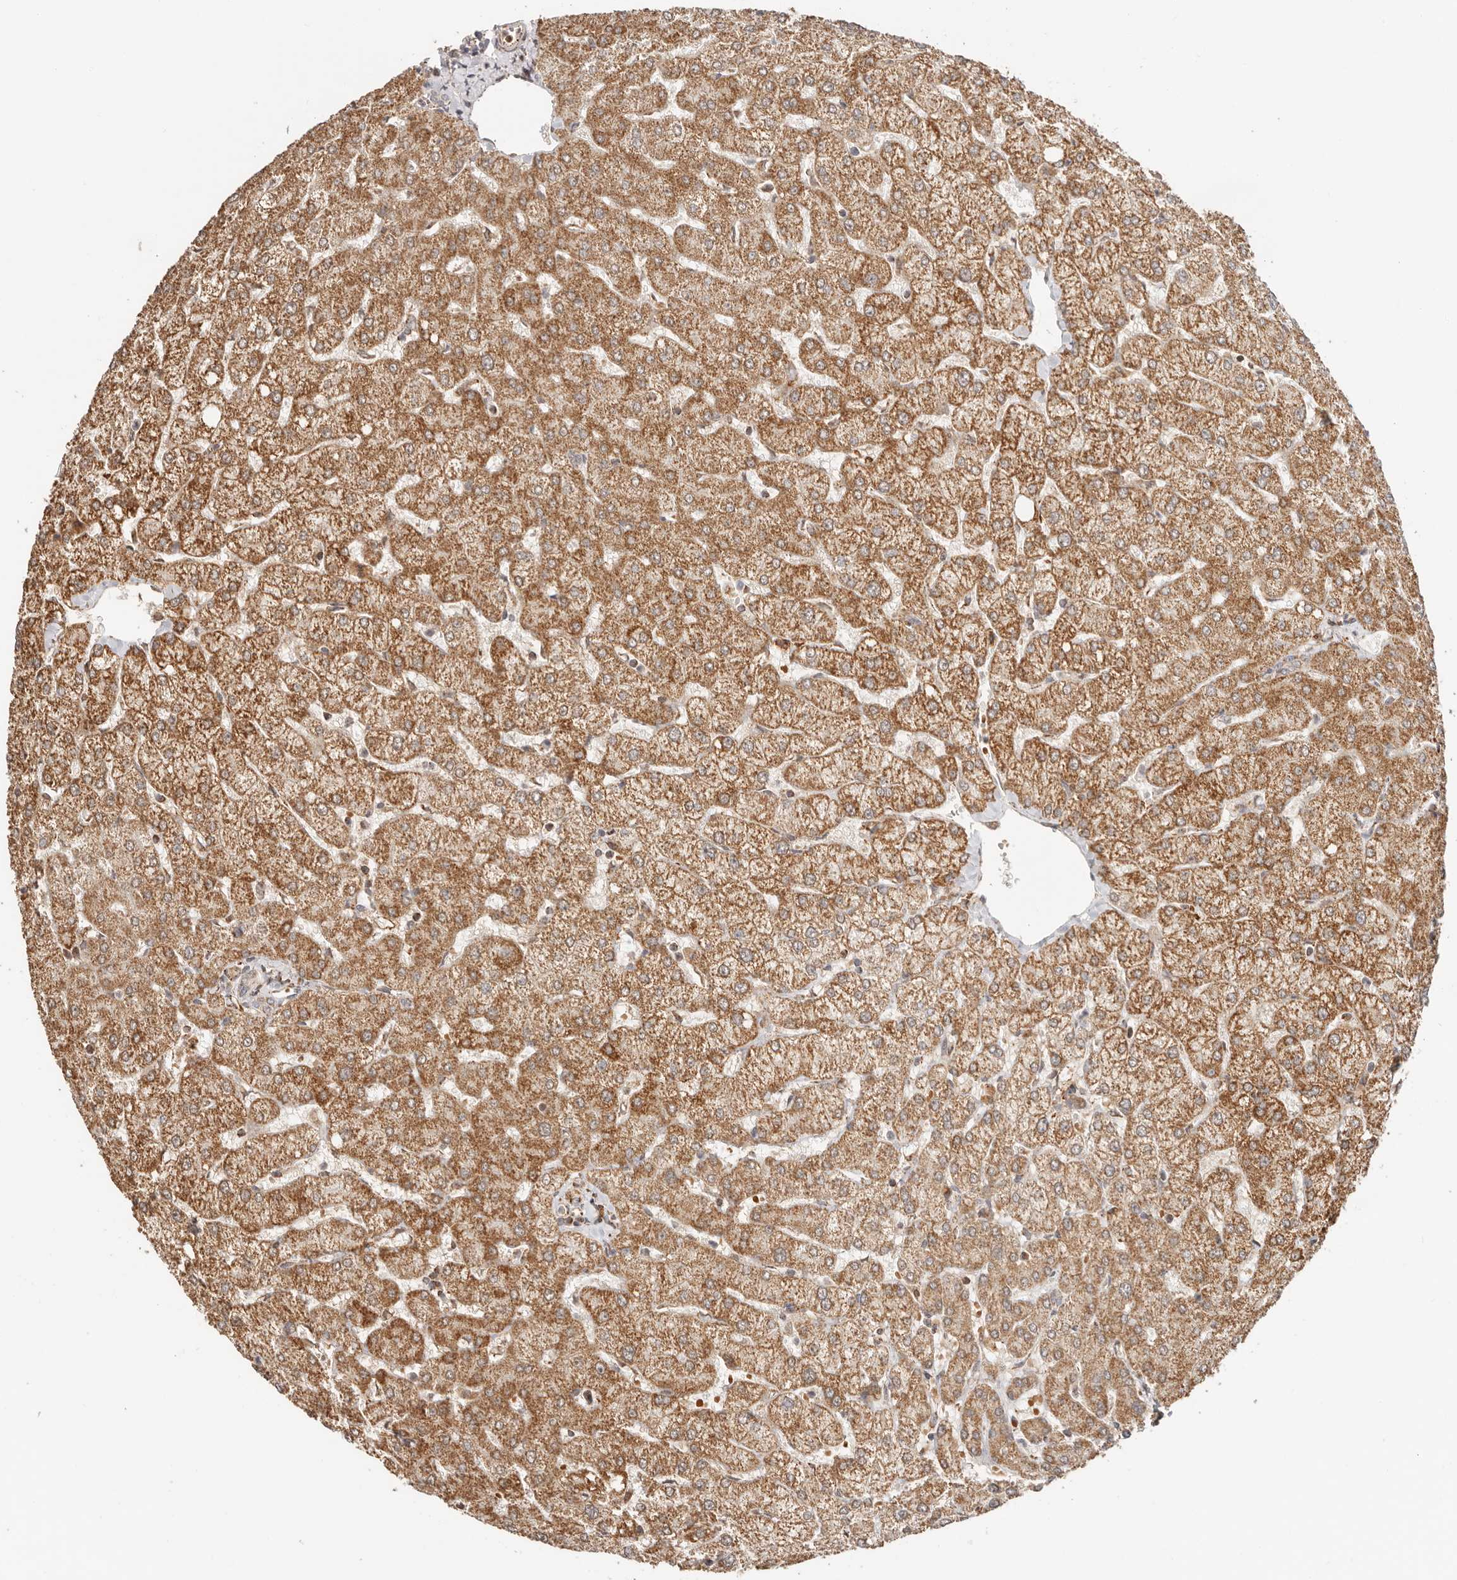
{"staining": {"intensity": "weak", "quantity": ">75%", "location": "cytoplasmic/membranous"}, "tissue": "liver", "cell_type": "Cholangiocytes", "image_type": "normal", "snomed": [{"axis": "morphology", "description": "Normal tissue, NOS"}, {"axis": "topography", "description": "Liver"}], "caption": "High-magnification brightfield microscopy of normal liver stained with DAB (3,3'-diaminobenzidine) (brown) and counterstained with hematoxylin (blue). cholangiocytes exhibit weak cytoplasmic/membranous staining is appreciated in about>75% of cells. The staining was performed using DAB (3,3'-diaminobenzidine) to visualize the protein expression in brown, while the nuclei were stained in blue with hematoxylin (Magnification: 20x).", "gene": "NDUFB11", "patient": {"sex": "female", "age": 54}}